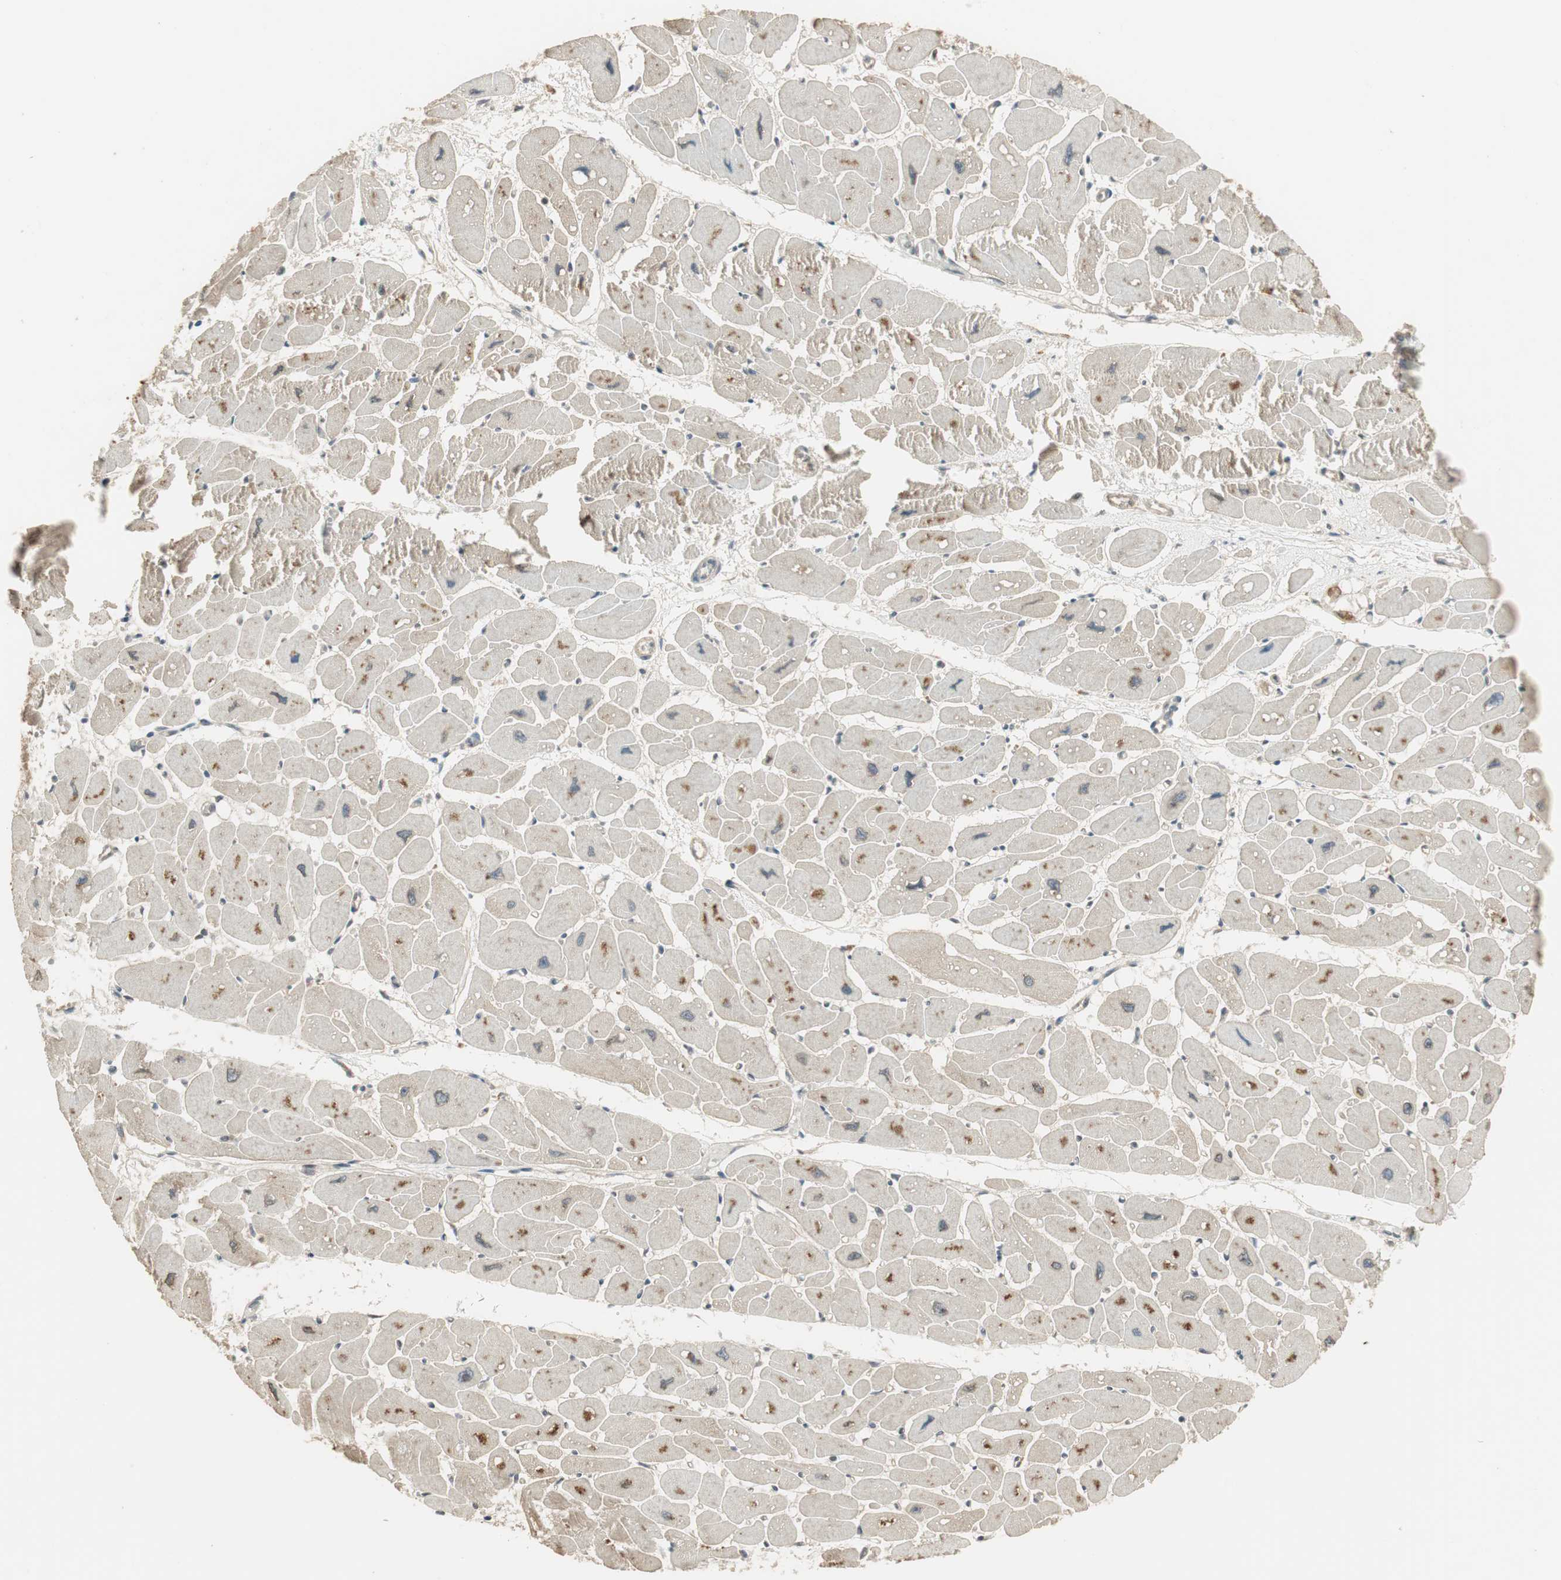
{"staining": {"intensity": "moderate", "quantity": "25%-75%", "location": "cytoplasmic/membranous"}, "tissue": "heart muscle", "cell_type": "Cardiomyocytes", "image_type": "normal", "snomed": [{"axis": "morphology", "description": "Normal tissue, NOS"}, {"axis": "topography", "description": "Heart"}], "caption": "Benign heart muscle reveals moderate cytoplasmic/membranous expression in about 25%-75% of cardiomyocytes (IHC, brightfield microscopy, high magnification)..", "gene": "PFDN5", "patient": {"sex": "female", "age": 54}}